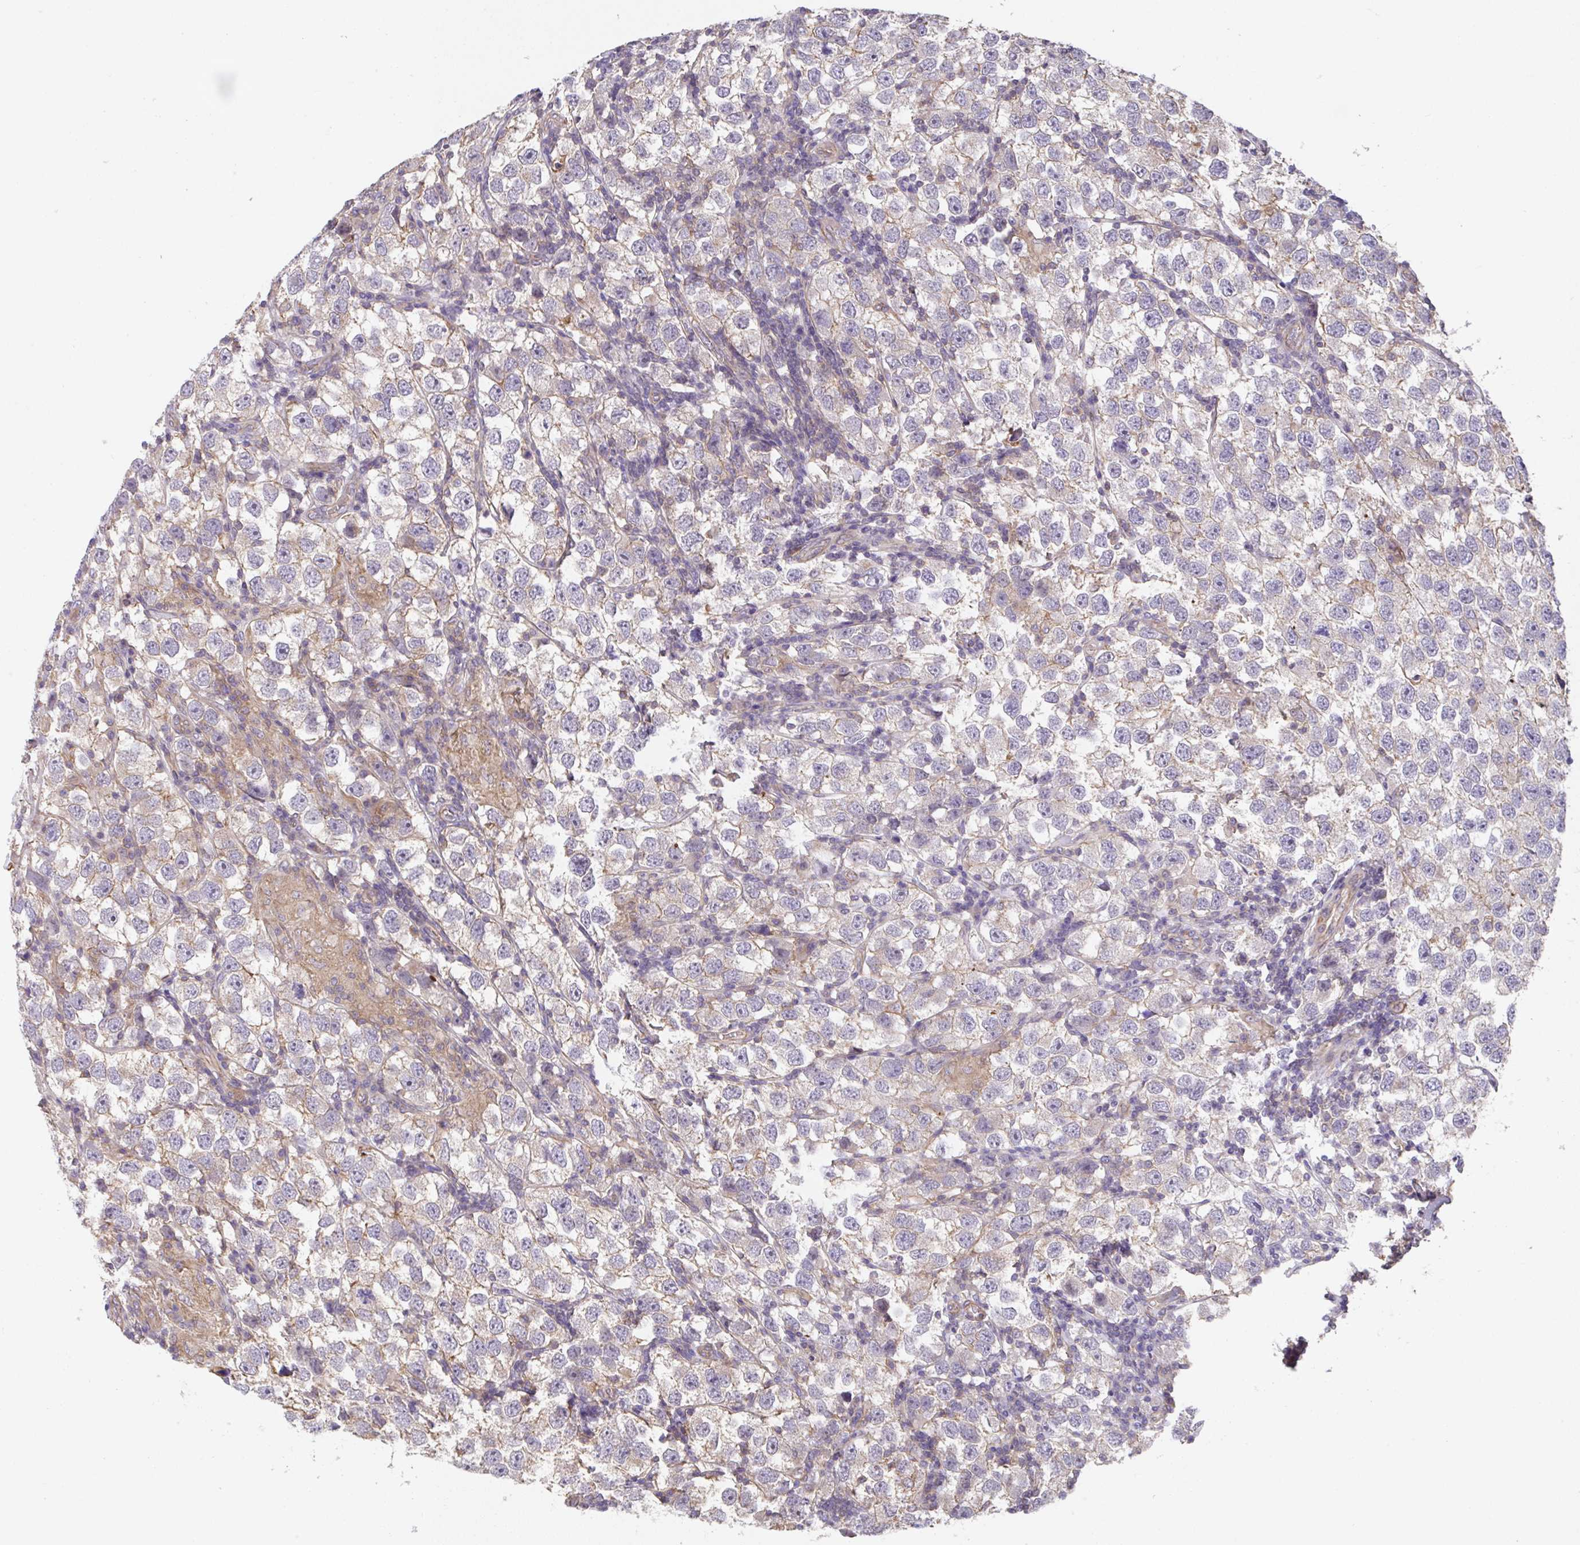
{"staining": {"intensity": "moderate", "quantity": "<25%", "location": "cytoplasmic/membranous"}, "tissue": "testis cancer", "cell_type": "Tumor cells", "image_type": "cancer", "snomed": [{"axis": "morphology", "description": "Seminoma, NOS"}, {"axis": "topography", "description": "Testis"}], "caption": "Immunohistochemistry (IHC) of human testis seminoma displays low levels of moderate cytoplasmic/membranous positivity in approximately <25% of tumor cells.", "gene": "ZNF696", "patient": {"sex": "male", "age": 26}}